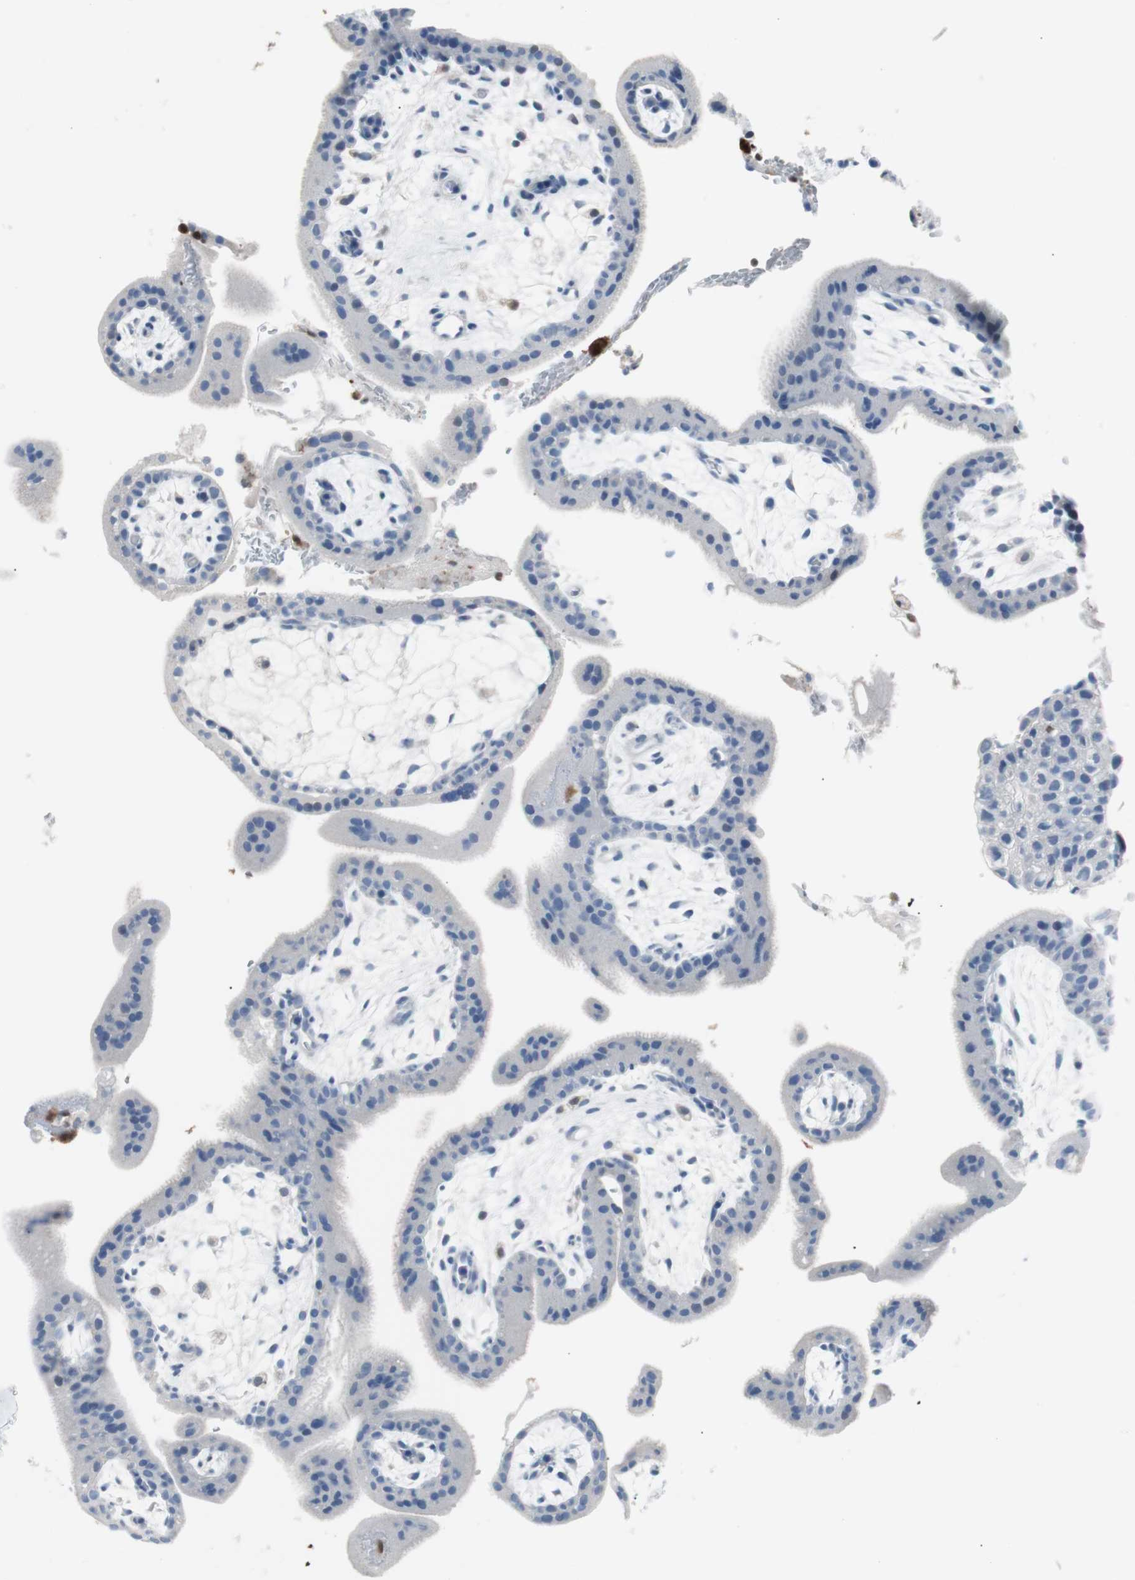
{"staining": {"intensity": "negative", "quantity": "none", "location": "none"}, "tissue": "placenta", "cell_type": "Trophoblastic cells", "image_type": "normal", "snomed": [{"axis": "morphology", "description": "Normal tissue, NOS"}, {"axis": "topography", "description": "Placenta"}], "caption": "Placenta stained for a protein using immunohistochemistry reveals no expression trophoblastic cells.", "gene": "IL18", "patient": {"sex": "female", "age": 35}}